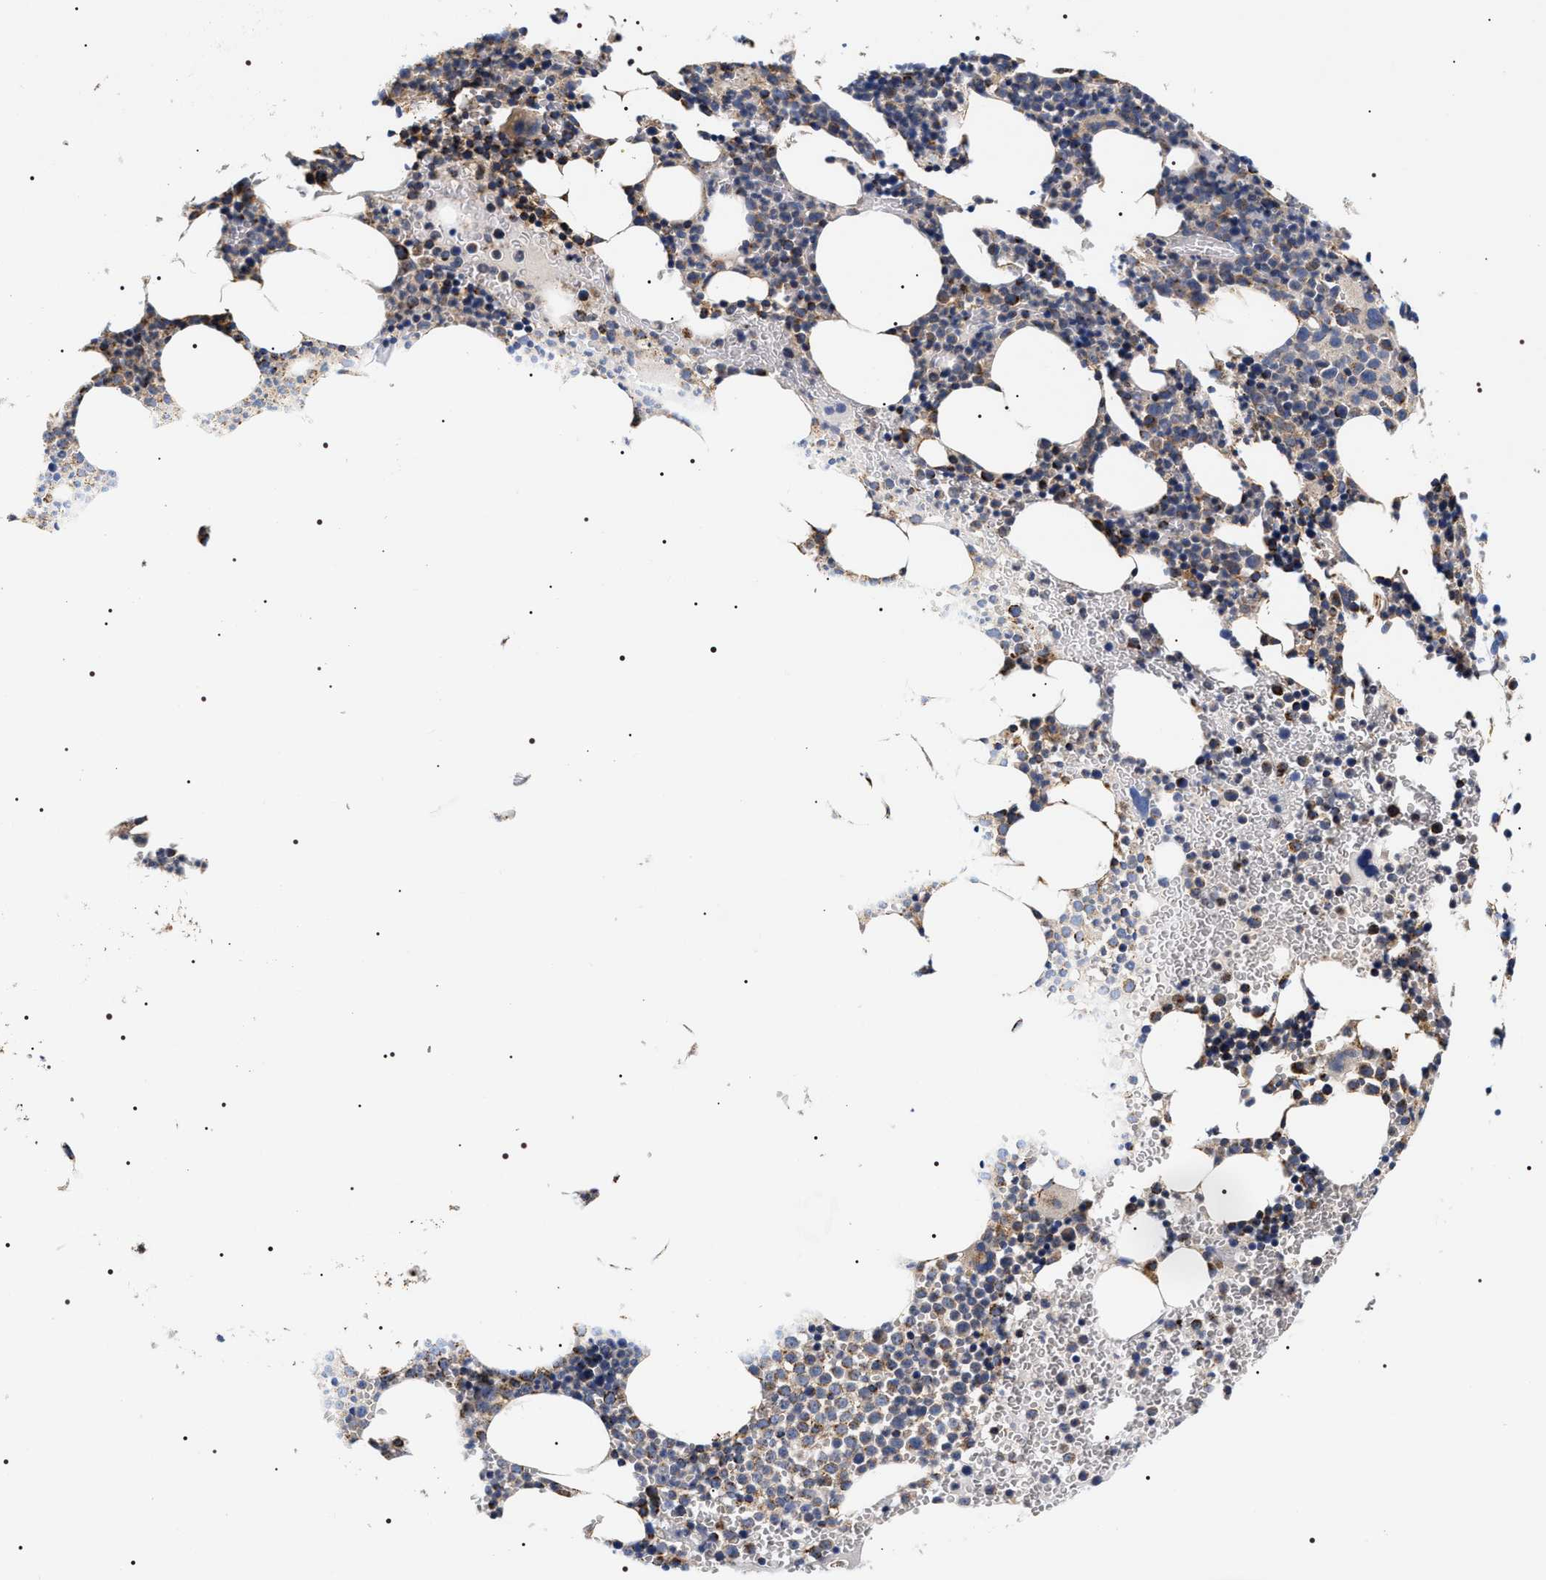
{"staining": {"intensity": "moderate", "quantity": "25%-75%", "location": "cytoplasmic/membranous"}, "tissue": "bone marrow", "cell_type": "Hematopoietic cells", "image_type": "normal", "snomed": [{"axis": "morphology", "description": "Normal tissue, NOS"}, {"axis": "morphology", "description": "Inflammation, NOS"}, {"axis": "topography", "description": "Bone marrow"}], "caption": "Immunohistochemical staining of normal bone marrow exhibits 25%-75% levels of moderate cytoplasmic/membranous protein expression in about 25%-75% of hematopoietic cells.", "gene": "COG5", "patient": {"sex": "female", "age": 67}}